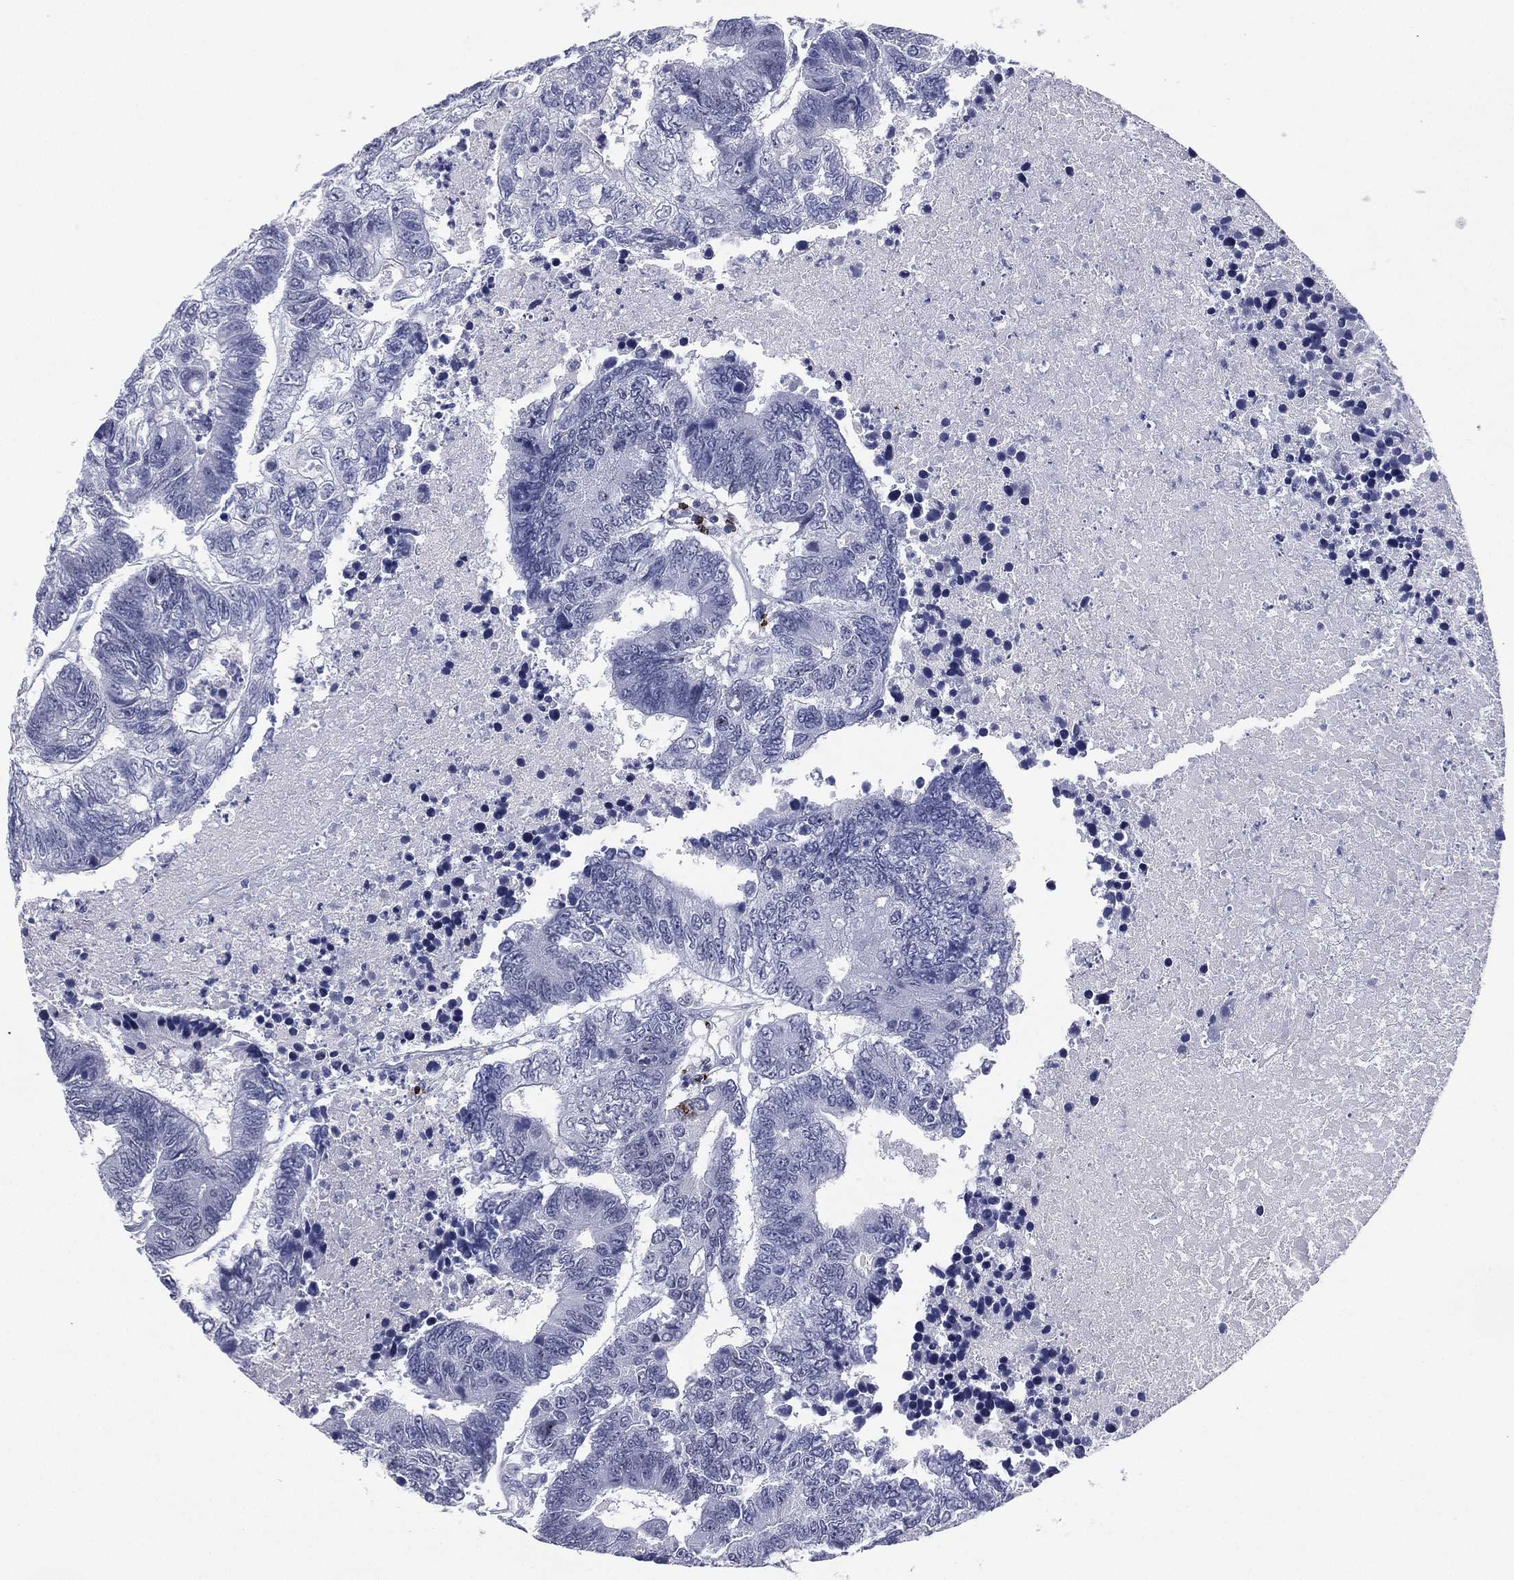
{"staining": {"intensity": "negative", "quantity": "none", "location": "none"}, "tissue": "colorectal cancer", "cell_type": "Tumor cells", "image_type": "cancer", "snomed": [{"axis": "morphology", "description": "Adenocarcinoma, NOS"}, {"axis": "topography", "description": "Colon"}], "caption": "Tumor cells are negative for protein expression in human colorectal cancer (adenocarcinoma).", "gene": "HLA-DOA", "patient": {"sex": "female", "age": 48}}